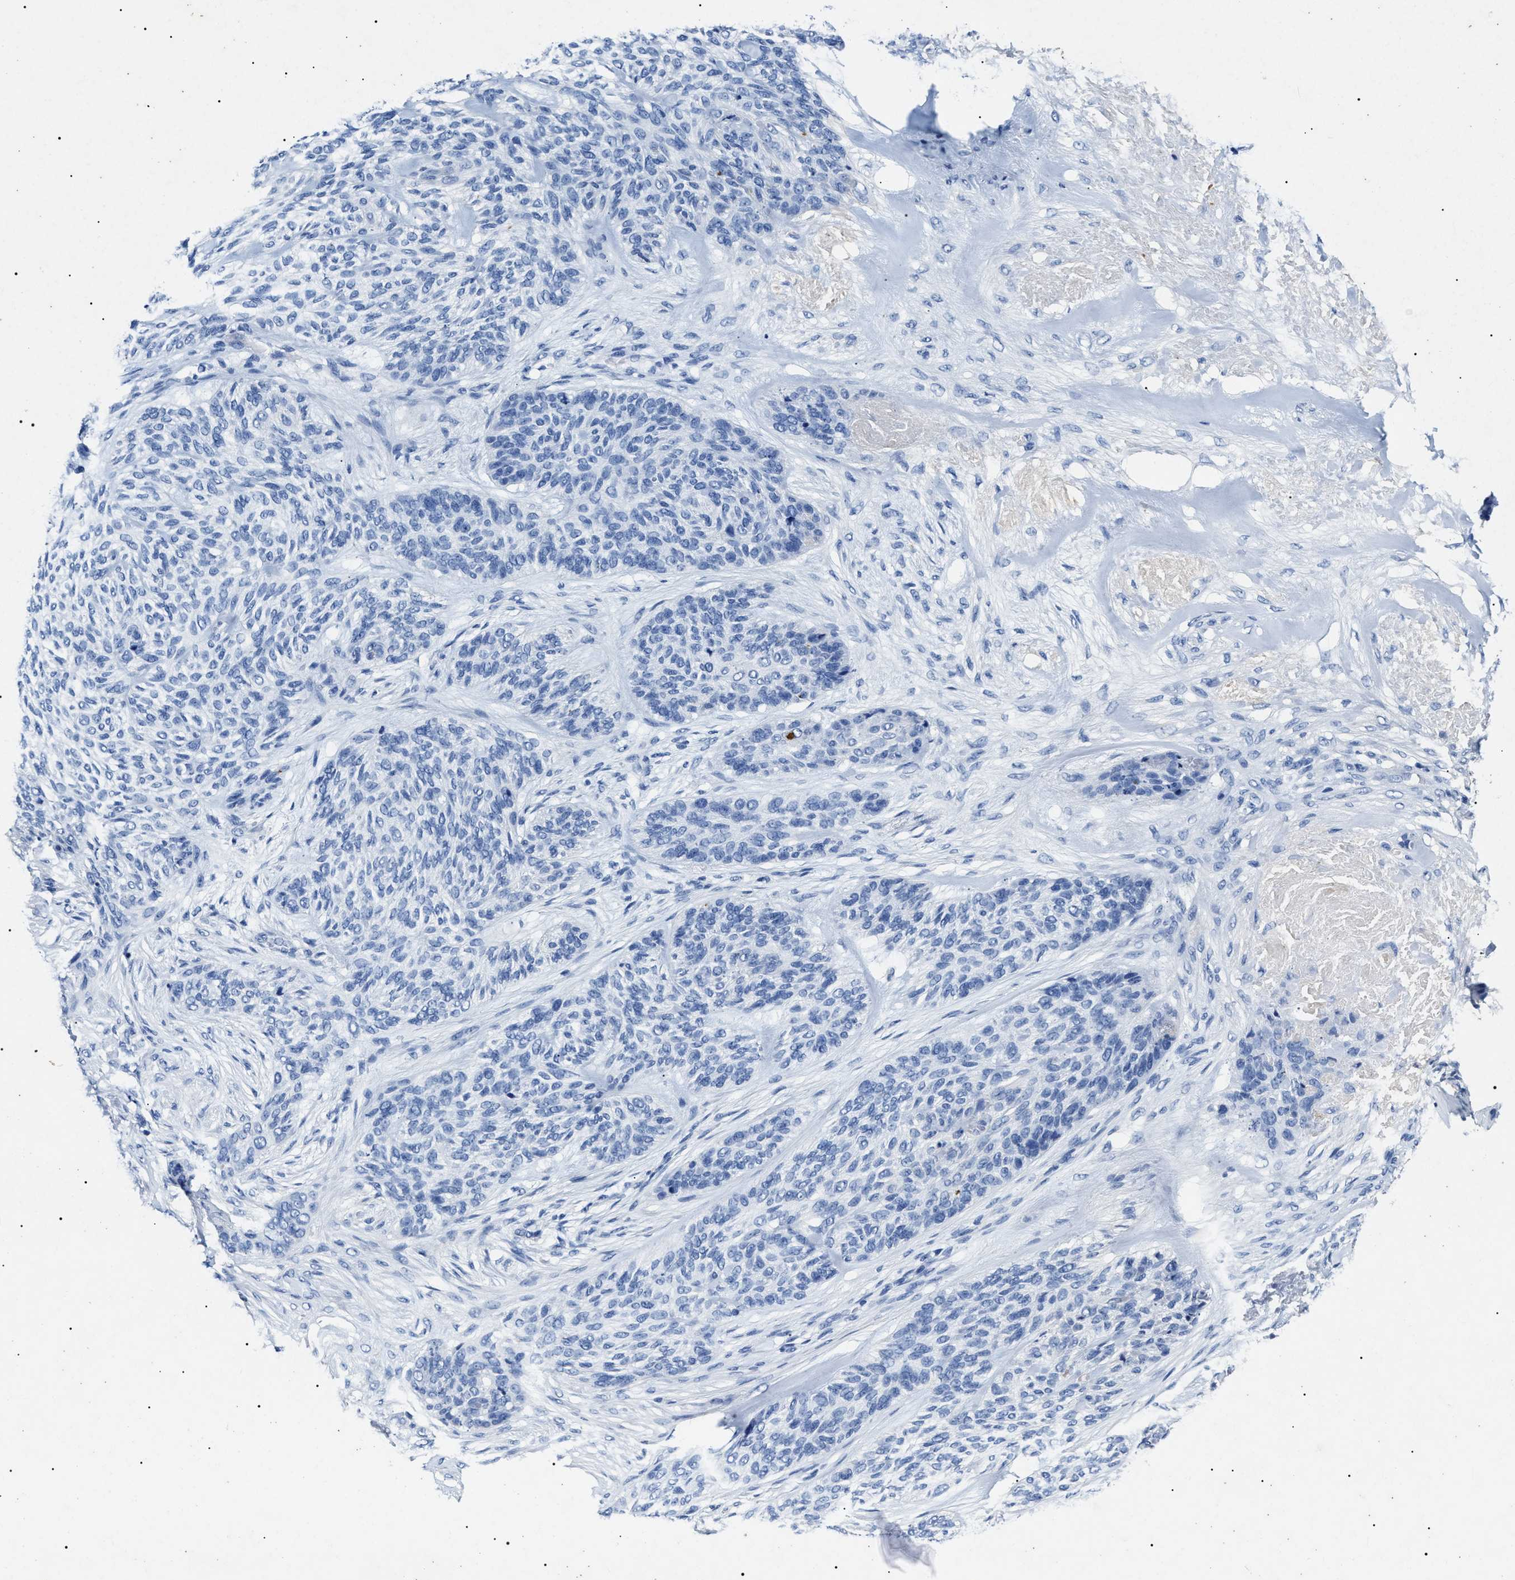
{"staining": {"intensity": "negative", "quantity": "none", "location": "none"}, "tissue": "skin cancer", "cell_type": "Tumor cells", "image_type": "cancer", "snomed": [{"axis": "morphology", "description": "Basal cell carcinoma"}, {"axis": "topography", "description": "Skin"}], "caption": "IHC image of skin basal cell carcinoma stained for a protein (brown), which displays no expression in tumor cells. (IHC, brightfield microscopy, high magnification).", "gene": "LRRC8E", "patient": {"sex": "male", "age": 55}}